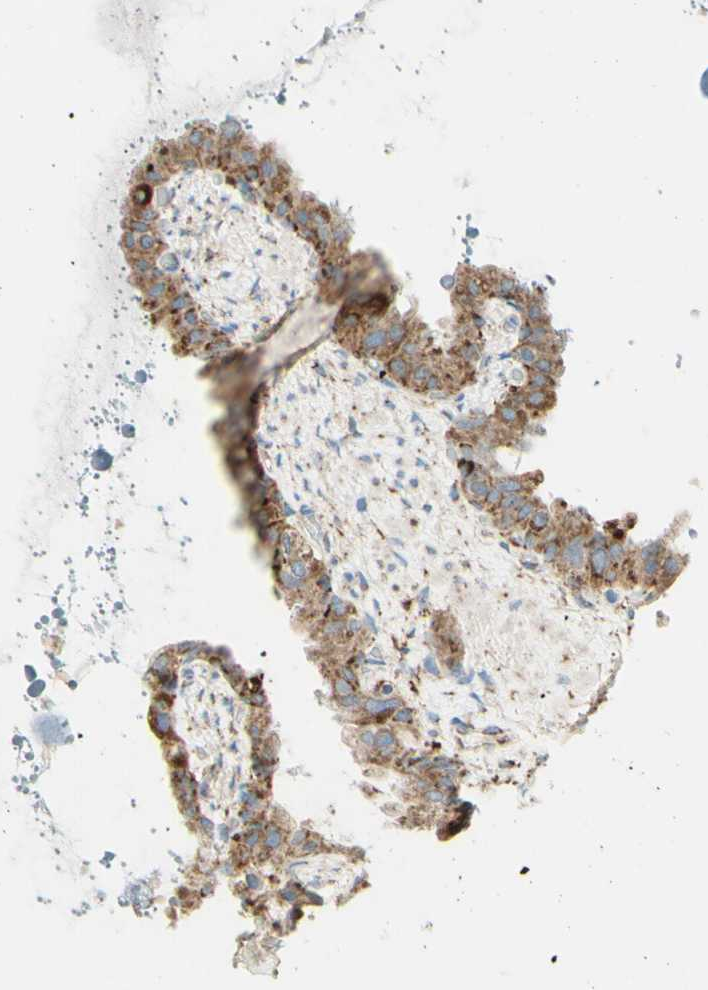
{"staining": {"intensity": "moderate", "quantity": ">75%", "location": "cytoplasmic/membranous"}, "tissue": "seminal vesicle", "cell_type": "Glandular cells", "image_type": "normal", "snomed": [{"axis": "morphology", "description": "Normal tissue, NOS"}, {"axis": "topography", "description": "Seminal veicle"}], "caption": "Protein expression by immunohistochemistry (IHC) shows moderate cytoplasmic/membranous expression in approximately >75% of glandular cells in benign seminal vesicle. (DAB (3,3'-diaminobenzidine) IHC, brown staining for protein, blue staining for nuclei).", "gene": "ARMC10", "patient": {"sex": "male", "age": 68}}